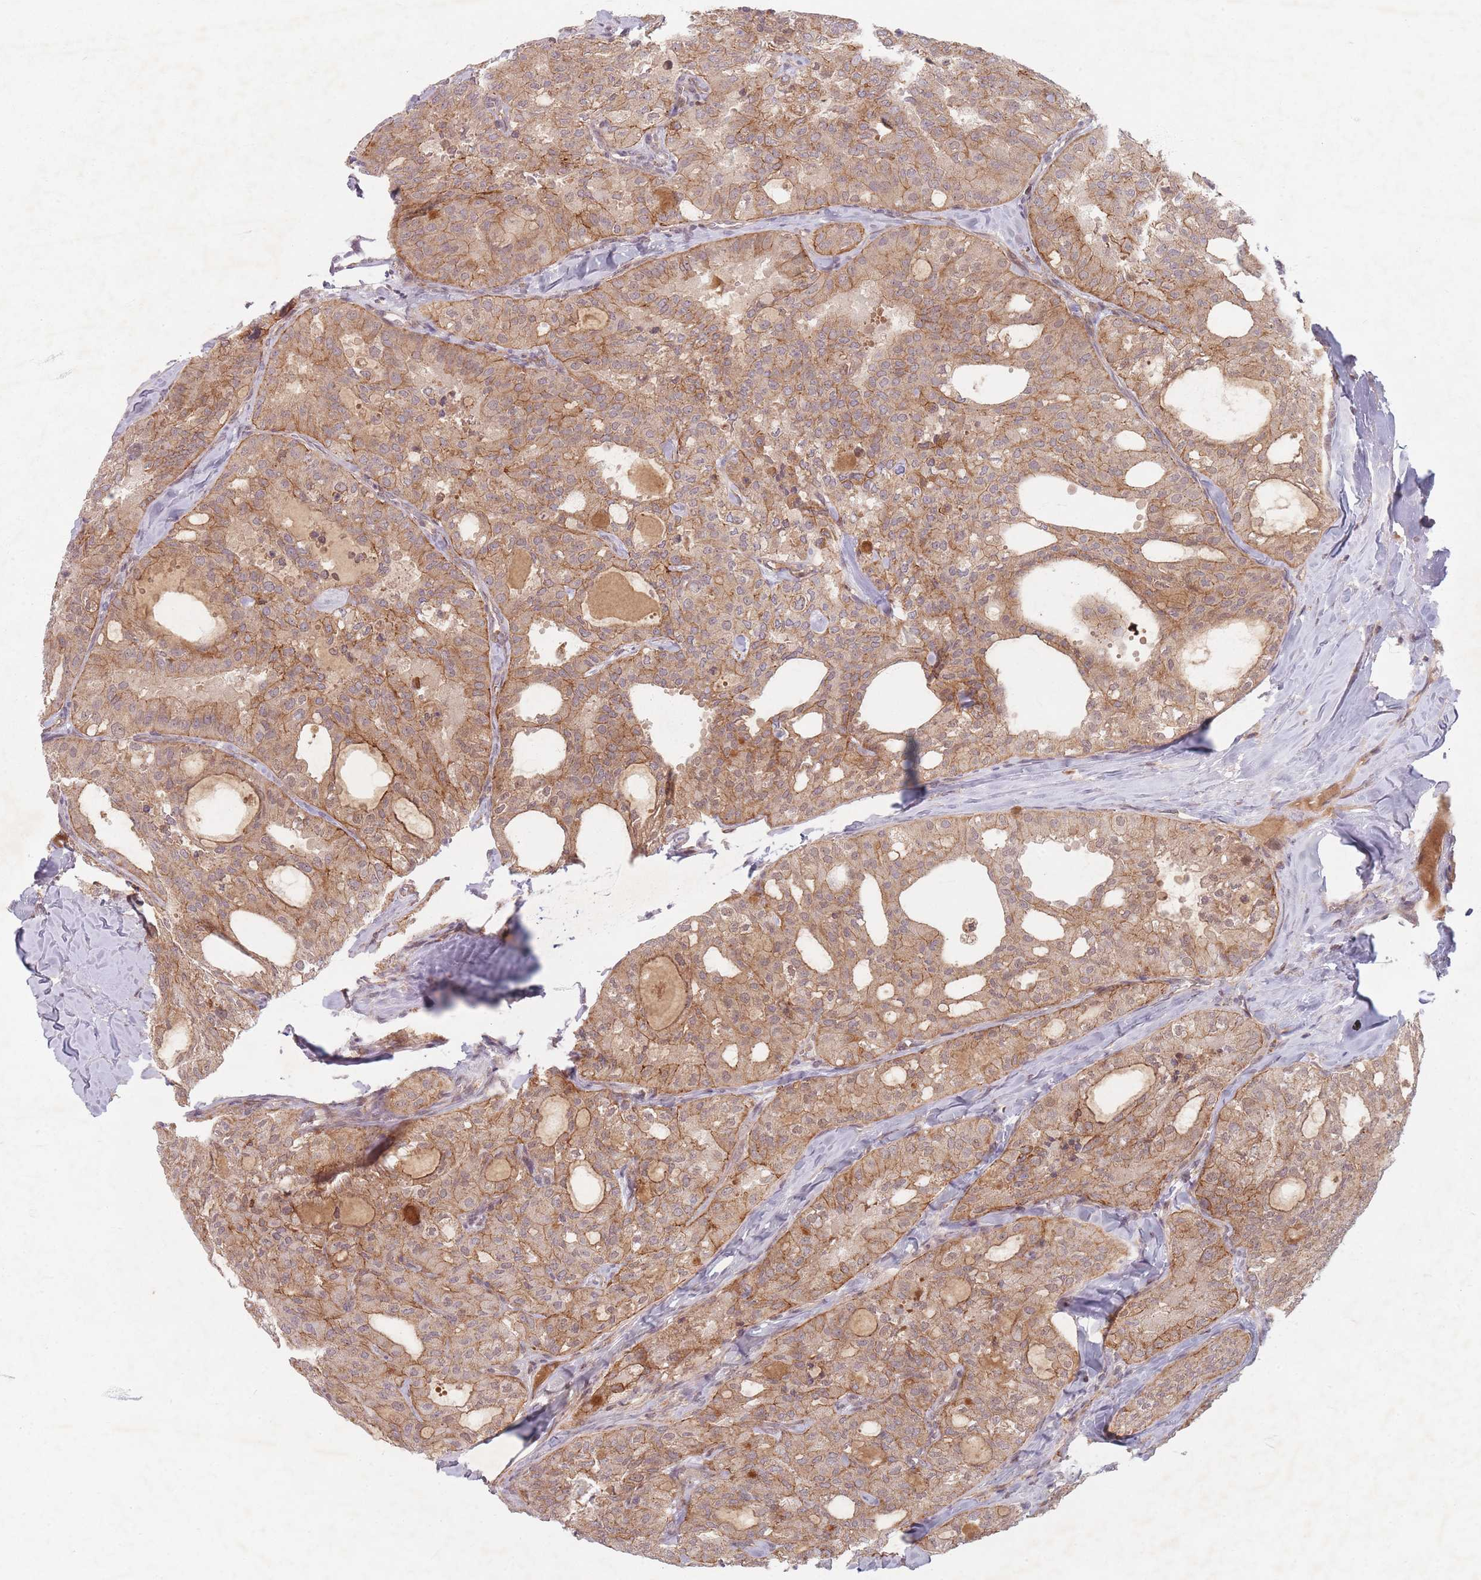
{"staining": {"intensity": "moderate", "quantity": ">75%", "location": "cytoplasmic/membranous"}, "tissue": "thyroid cancer", "cell_type": "Tumor cells", "image_type": "cancer", "snomed": [{"axis": "morphology", "description": "Follicular adenoma carcinoma, NOS"}, {"axis": "topography", "description": "Thyroid gland"}], "caption": "Immunohistochemistry (IHC) (DAB) staining of thyroid follicular adenoma carcinoma demonstrates moderate cytoplasmic/membranous protein positivity in about >75% of tumor cells.", "gene": "RADX", "patient": {"sex": "male", "age": 75}}